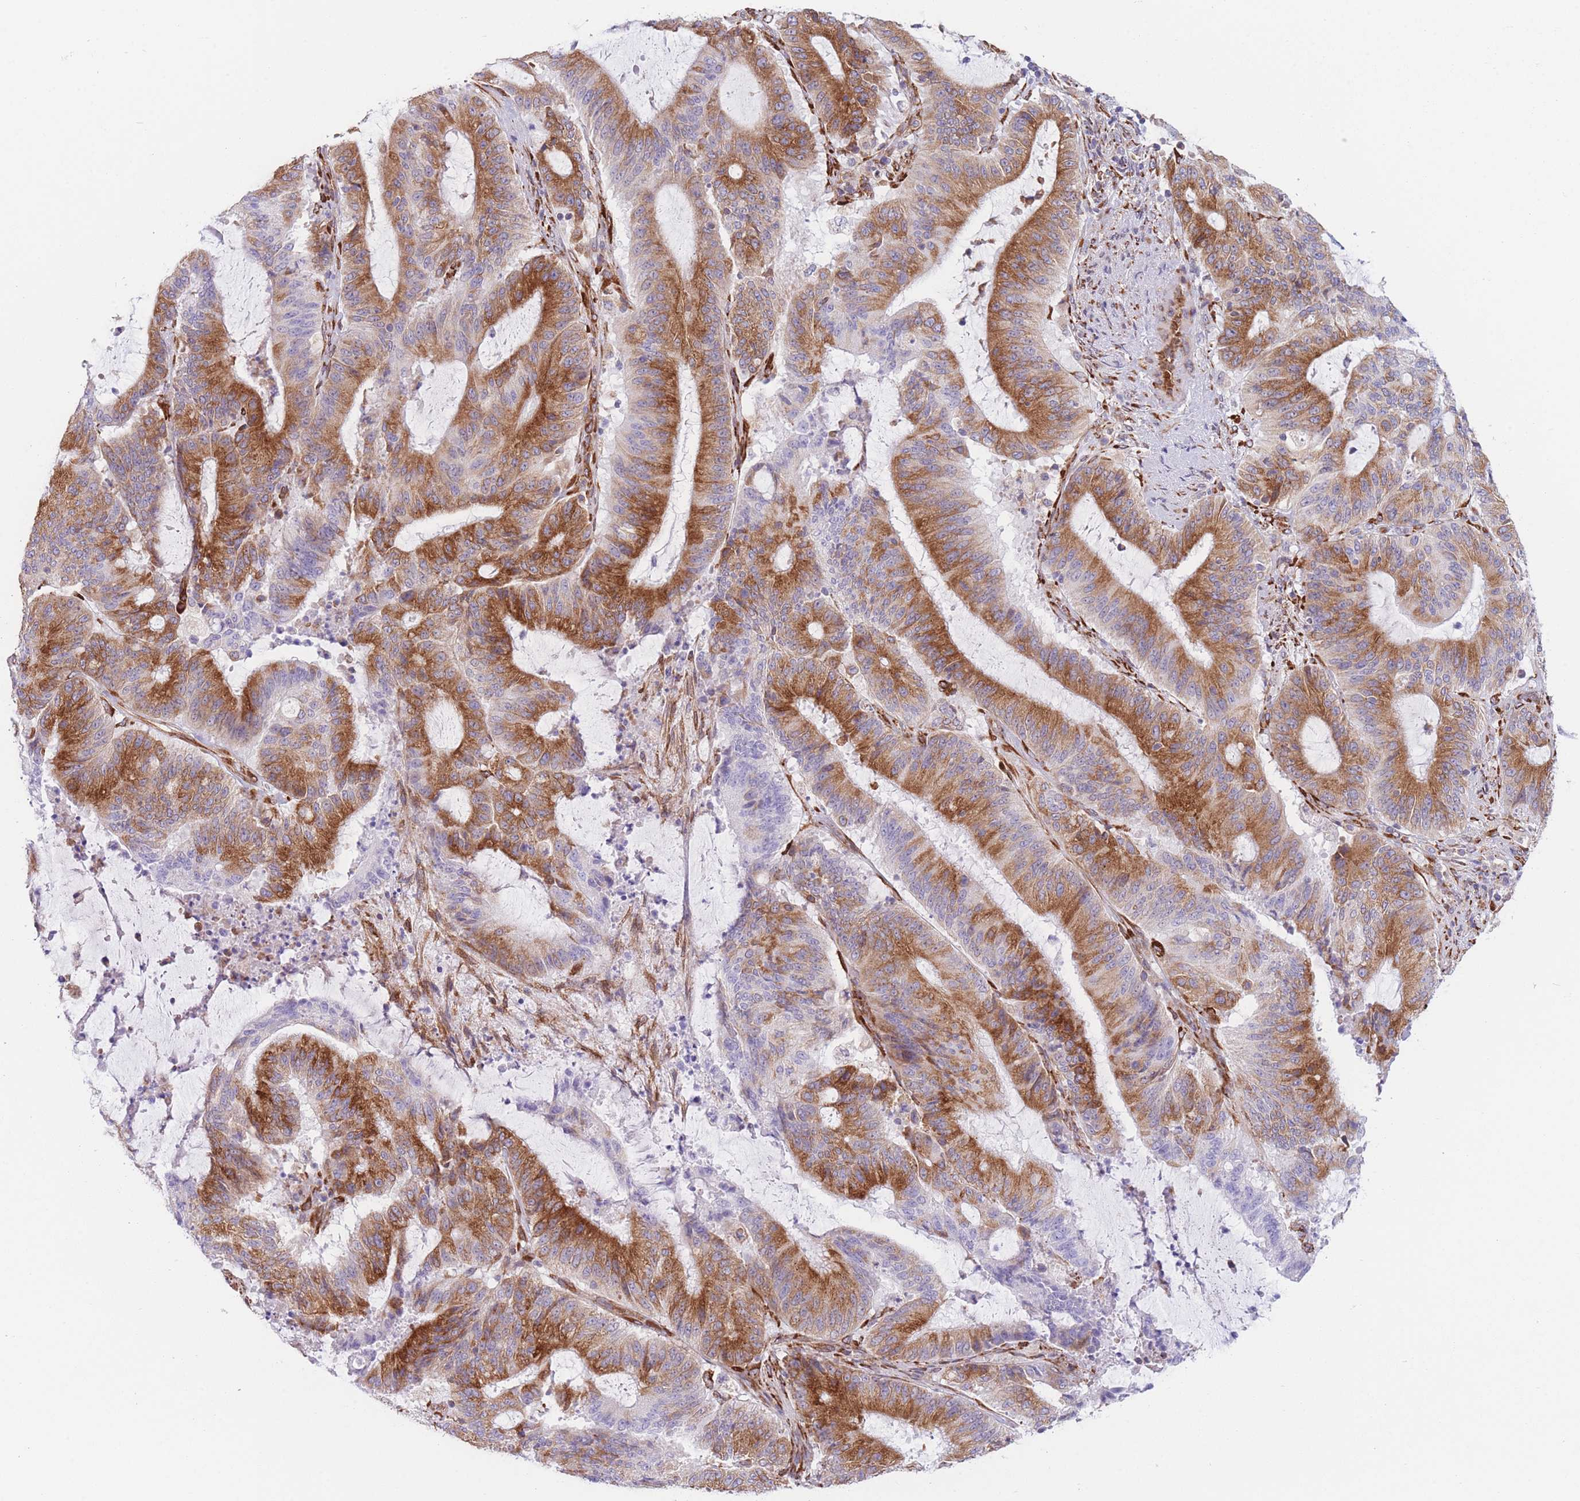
{"staining": {"intensity": "strong", "quantity": "25%-75%", "location": "cytoplasmic/membranous"}, "tissue": "liver cancer", "cell_type": "Tumor cells", "image_type": "cancer", "snomed": [{"axis": "morphology", "description": "Normal tissue, NOS"}, {"axis": "morphology", "description": "Cholangiocarcinoma"}, {"axis": "topography", "description": "Liver"}, {"axis": "topography", "description": "Peripheral nerve tissue"}], "caption": "Immunohistochemistry staining of liver cancer, which reveals high levels of strong cytoplasmic/membranous expression in about 25%-75% of tumor cells indicating strong cytoplasmic/membranous protein positivity. The staining was performed using DAB (brown) for protein detection and nuclei were counterstained in hematoxylin (blue).", "gene": "AK9", "patient": {"sex": "female", "age": 73}}